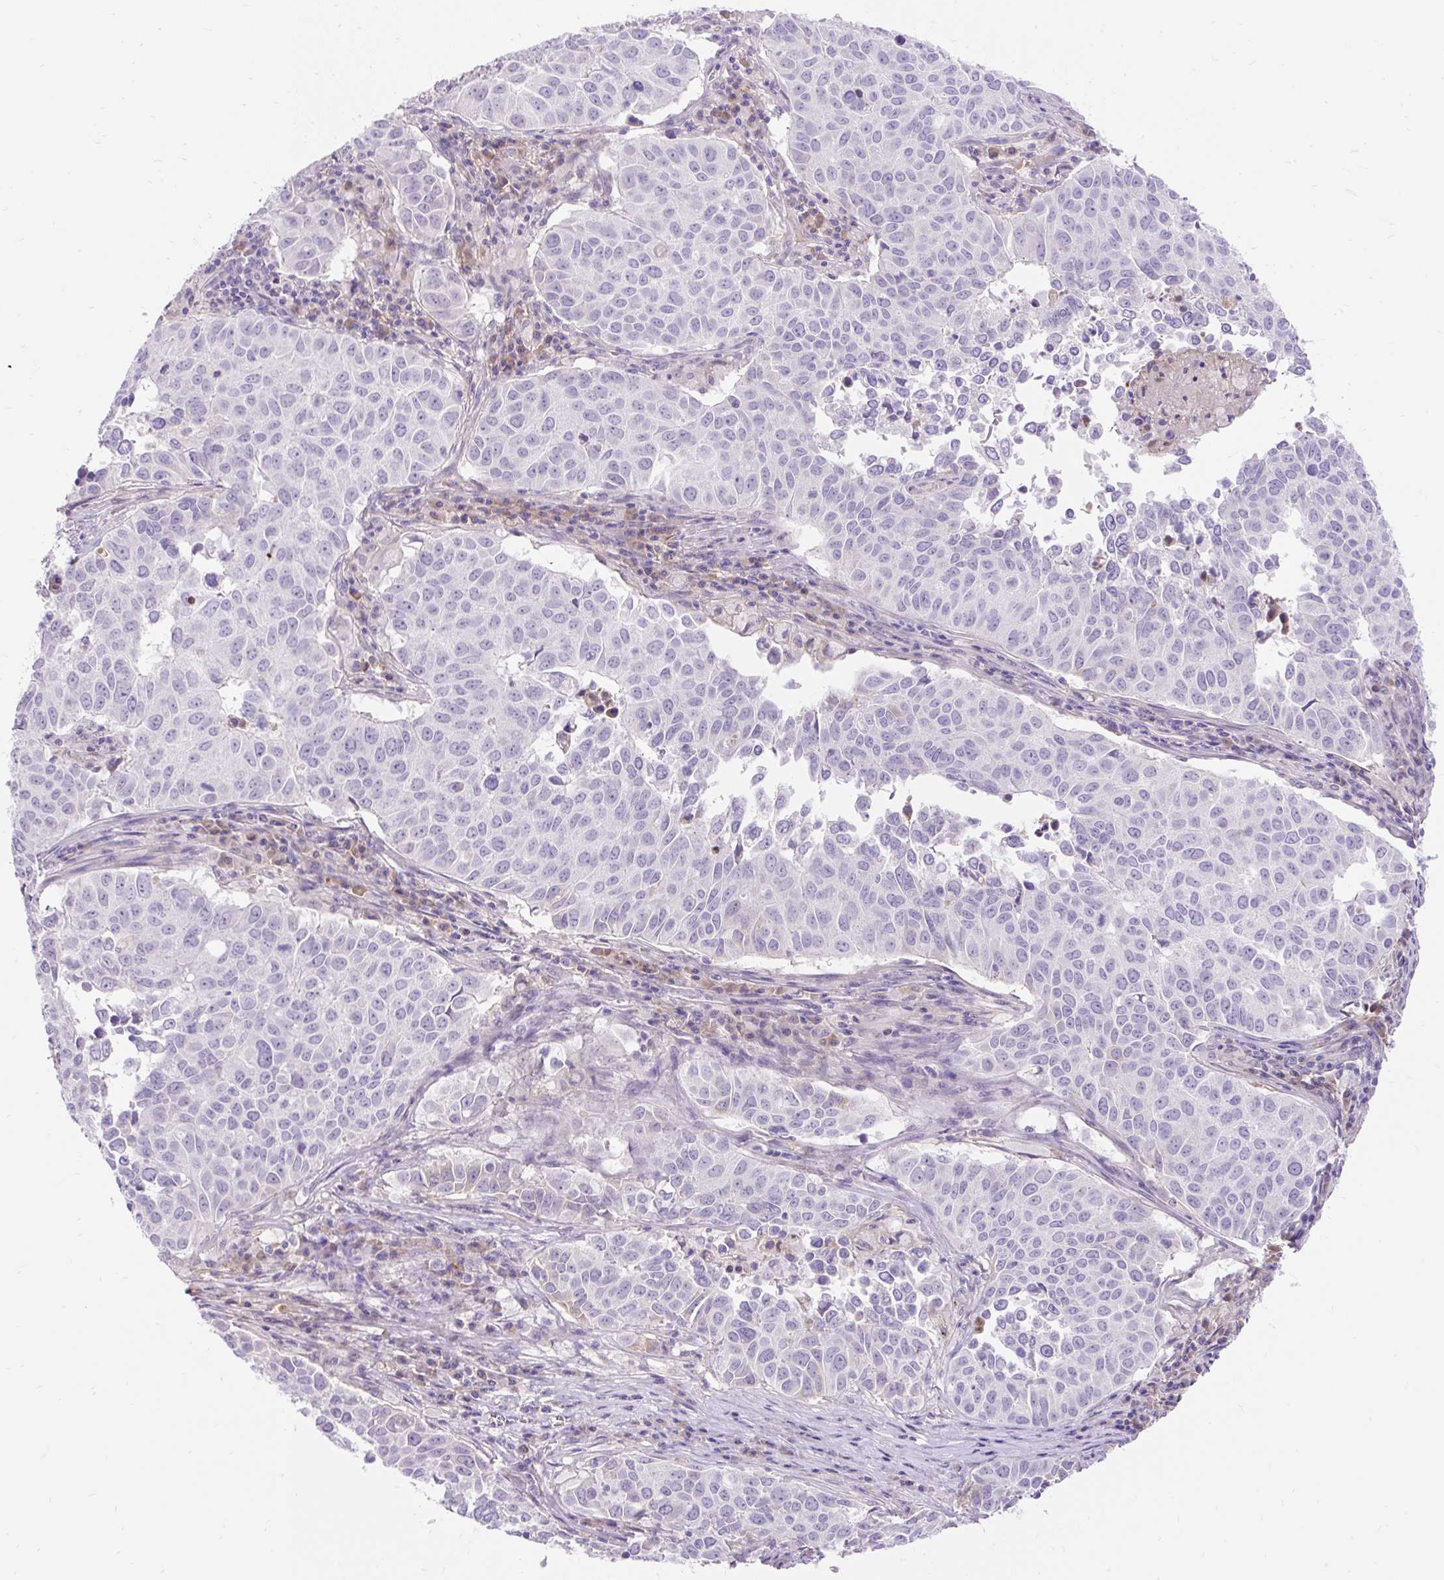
{"staining": {"intensity": "negative", "quantity": "none", "location": "none"}, "tissue": "lung cancer", "cell_type": "Tumor cells", "image_type": "cancer", "snomed": [{"axis": "morphology", "description": "Adenocarcinoma, NOS"}, {"axis": "topography", "description": "Lung"}], "caption": "The photomicrograph shows no significant expression in tumor cells of lung cancer (adenocarcinoma).", "gene": "TMEM150C", "patient": {"sex": "female", "age": 50}}